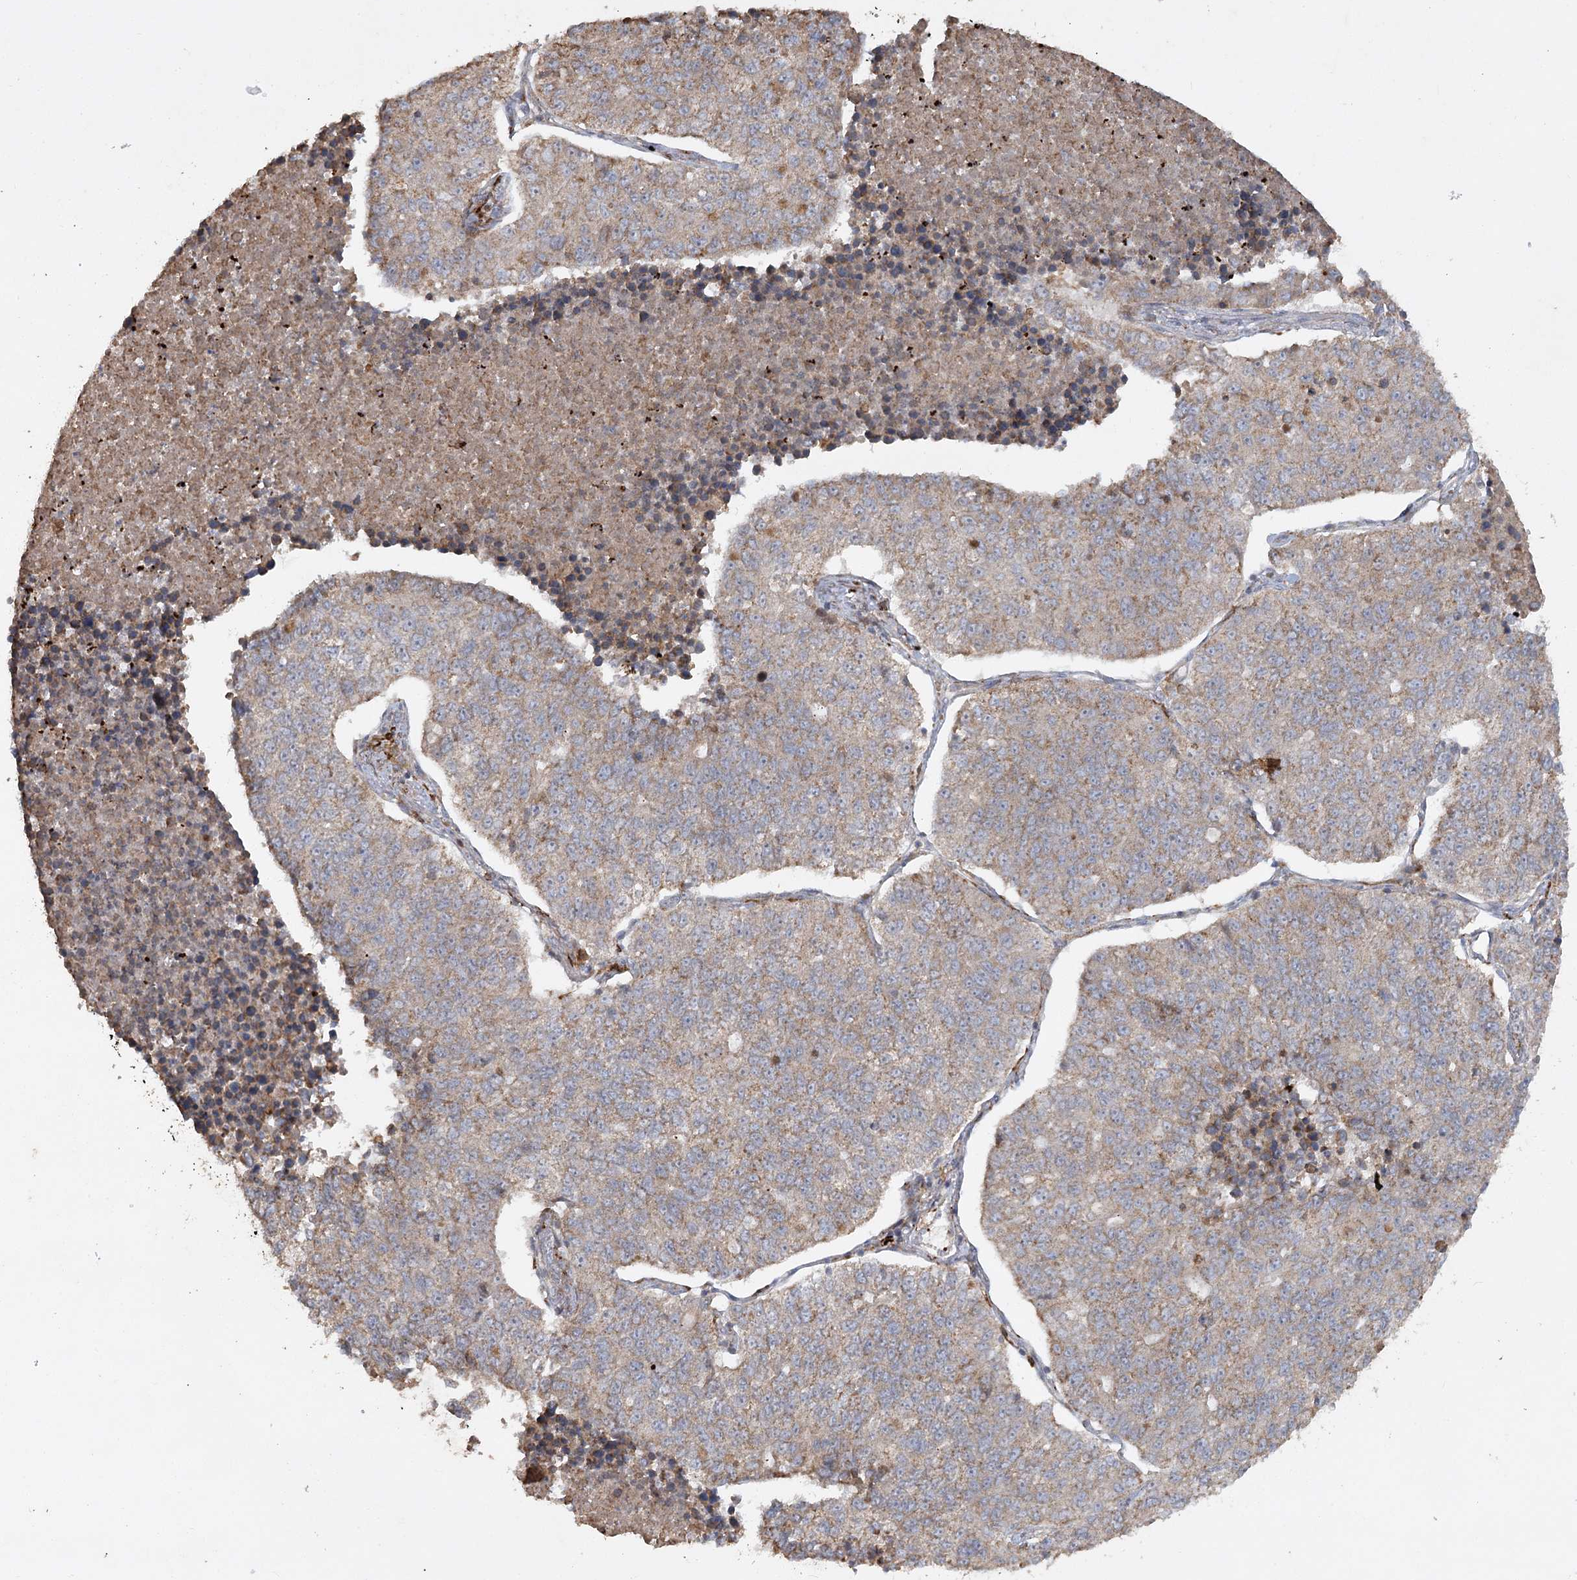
{"staining": {"intensity": "weak", "quantity": ">75%", "location": "cytoplasmic/membranous"}, "tissue": "lung cancer", "cell_type": "Tumor cells", "image_type": "cancer", "snomed": [{"axis": "morphology", "description": "Adenocarcinoma, NOS"}, {"axis": "topography", "description": "Lung"}], "caption": "Adenocarcinoma (lung) stained for a protein (brown) demonstrates weak cytoplasmic/membranous positive positivity in about >75% of tumor cells.", "gene": "KBTBD4", "patient": {"sex": "male", "age": 49}}